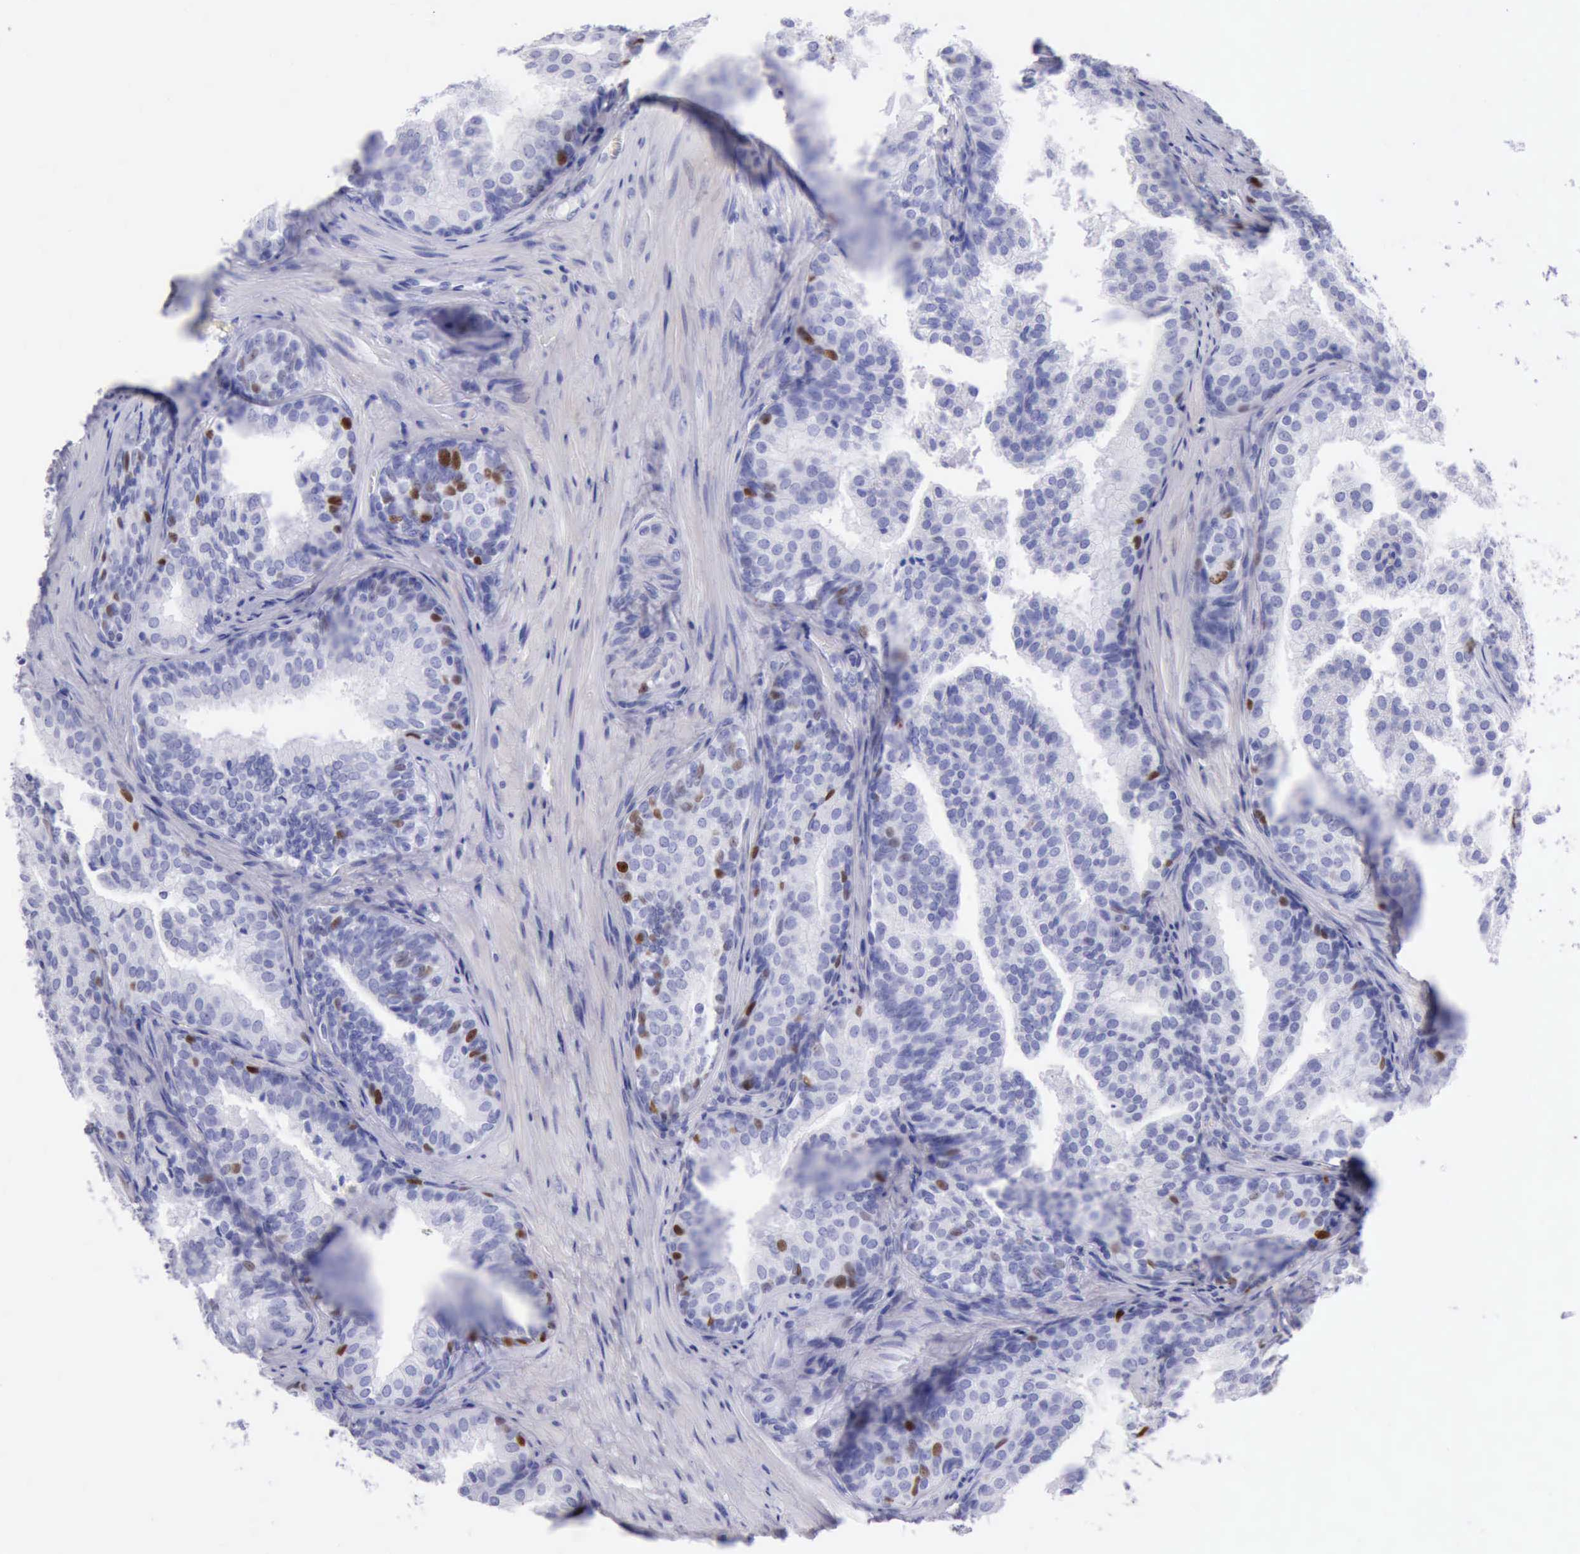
{"staining": {"intensity": "moderate", "quantity": "<25%", "location": "nuclear"}, "tissue": "prostate cancer", "cell_type": "Tumor cells", "image_type": "cancer", "snomed": [{"axis": "morphology", "description": "Adenocarcinoma, Low grade"}, {"axis": "topography", "description": "Prostate"}], "caption": "Moderate nuclear positivity is identified in approximately <25% of tumor cells in prostate cancer (adenocarcinoma (low-grade)).", "gene": "MCM2", "patient": {"sex": "male", "age": 69}}